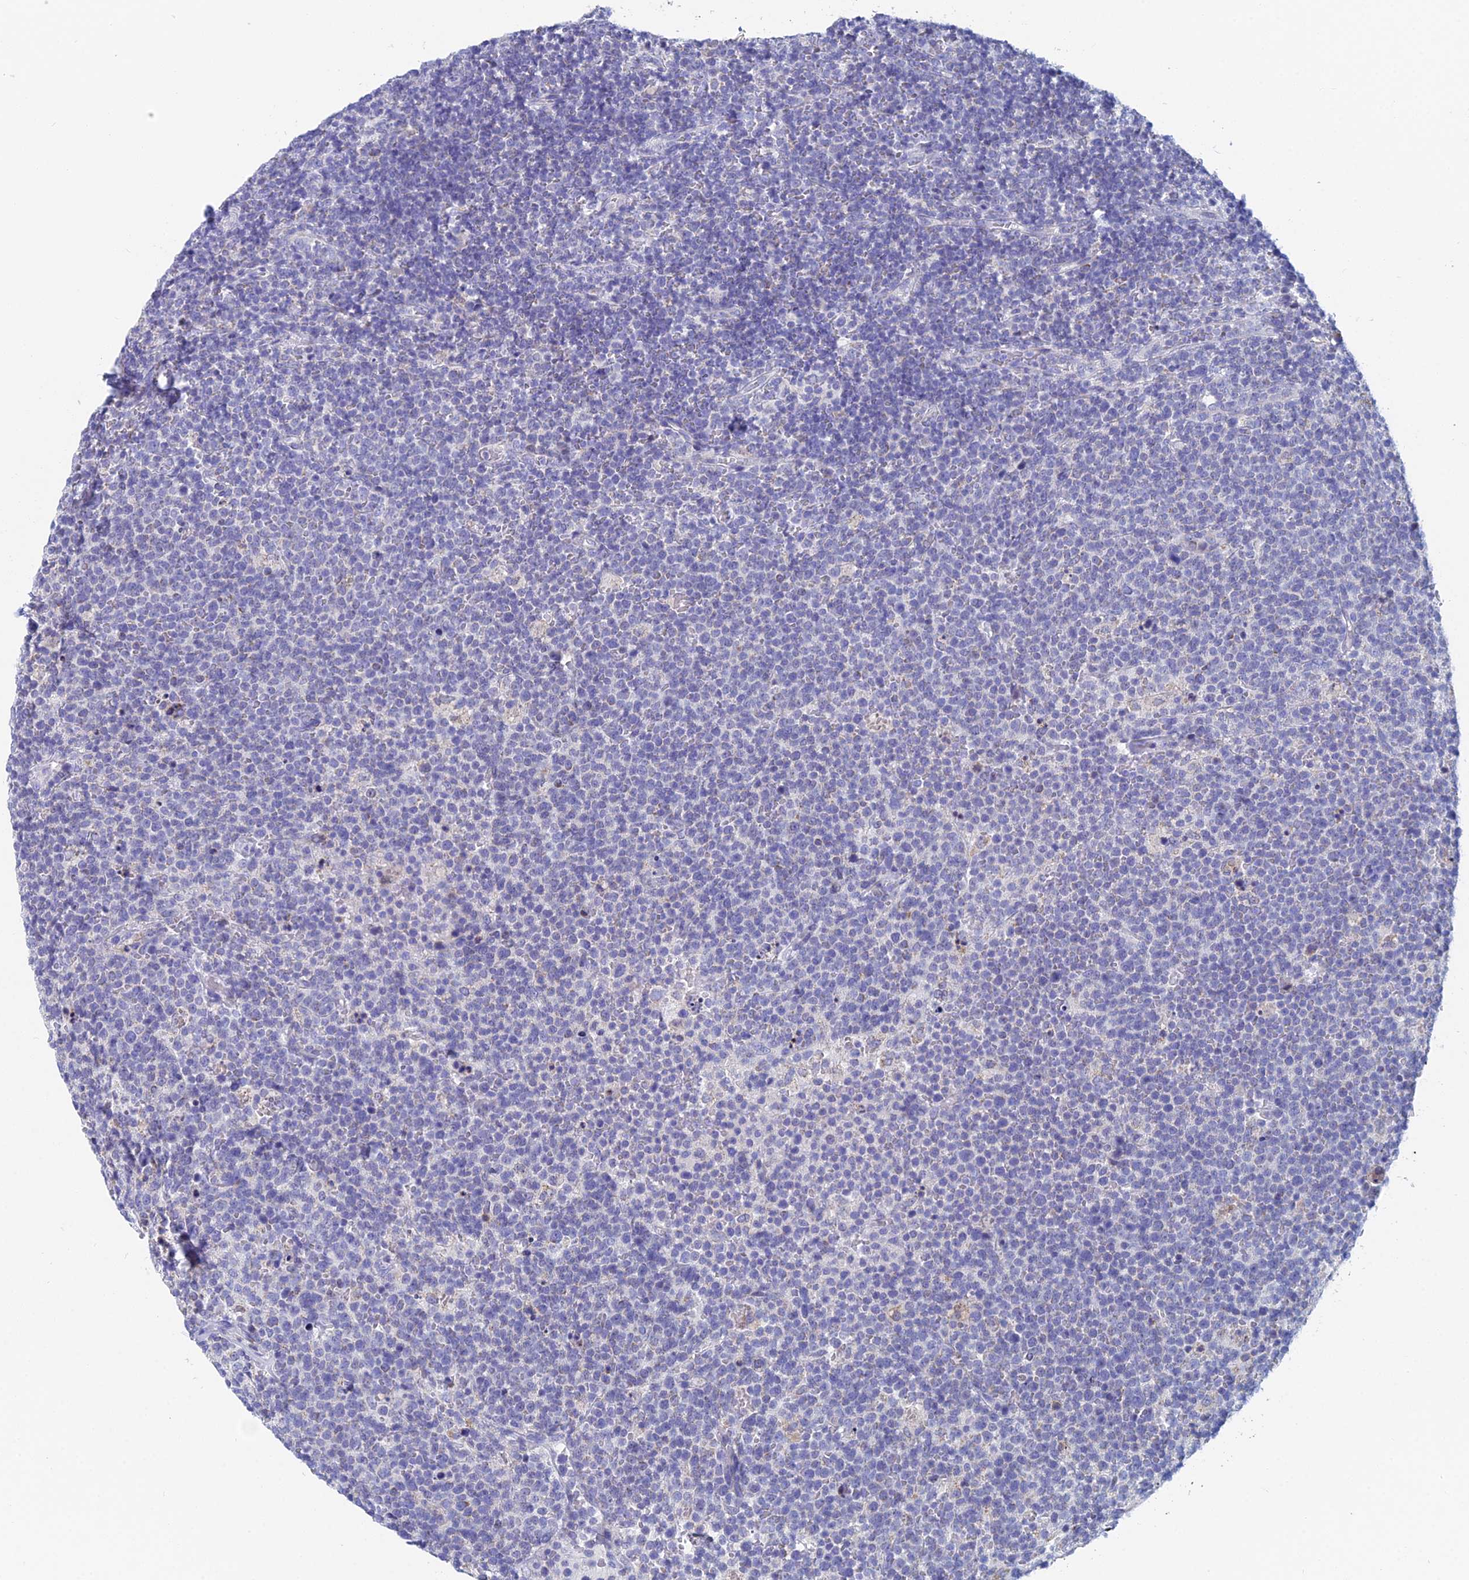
{"staining": {"intensity": "weak", "quantity": "<25%", "location": "cytoplasmic/membranous"}, "tissue": "lymphoma", "cell_type": "Tumor cells", "image_type": "cancer", "snomed": [{"axis": "morphology", "description": "Malignant lymphoma, non-Hodgkin's type, High grade"}, {"axis": "topography", "description": "Lymph node"}], "caption": "Immunohistochemical staining of high-grade malignant lymphoma, non-Hodgkin's type shows no significant staining in tumor cells.", "gene": "ACSM1", "patient": {"sex": "male", "age": 61}}